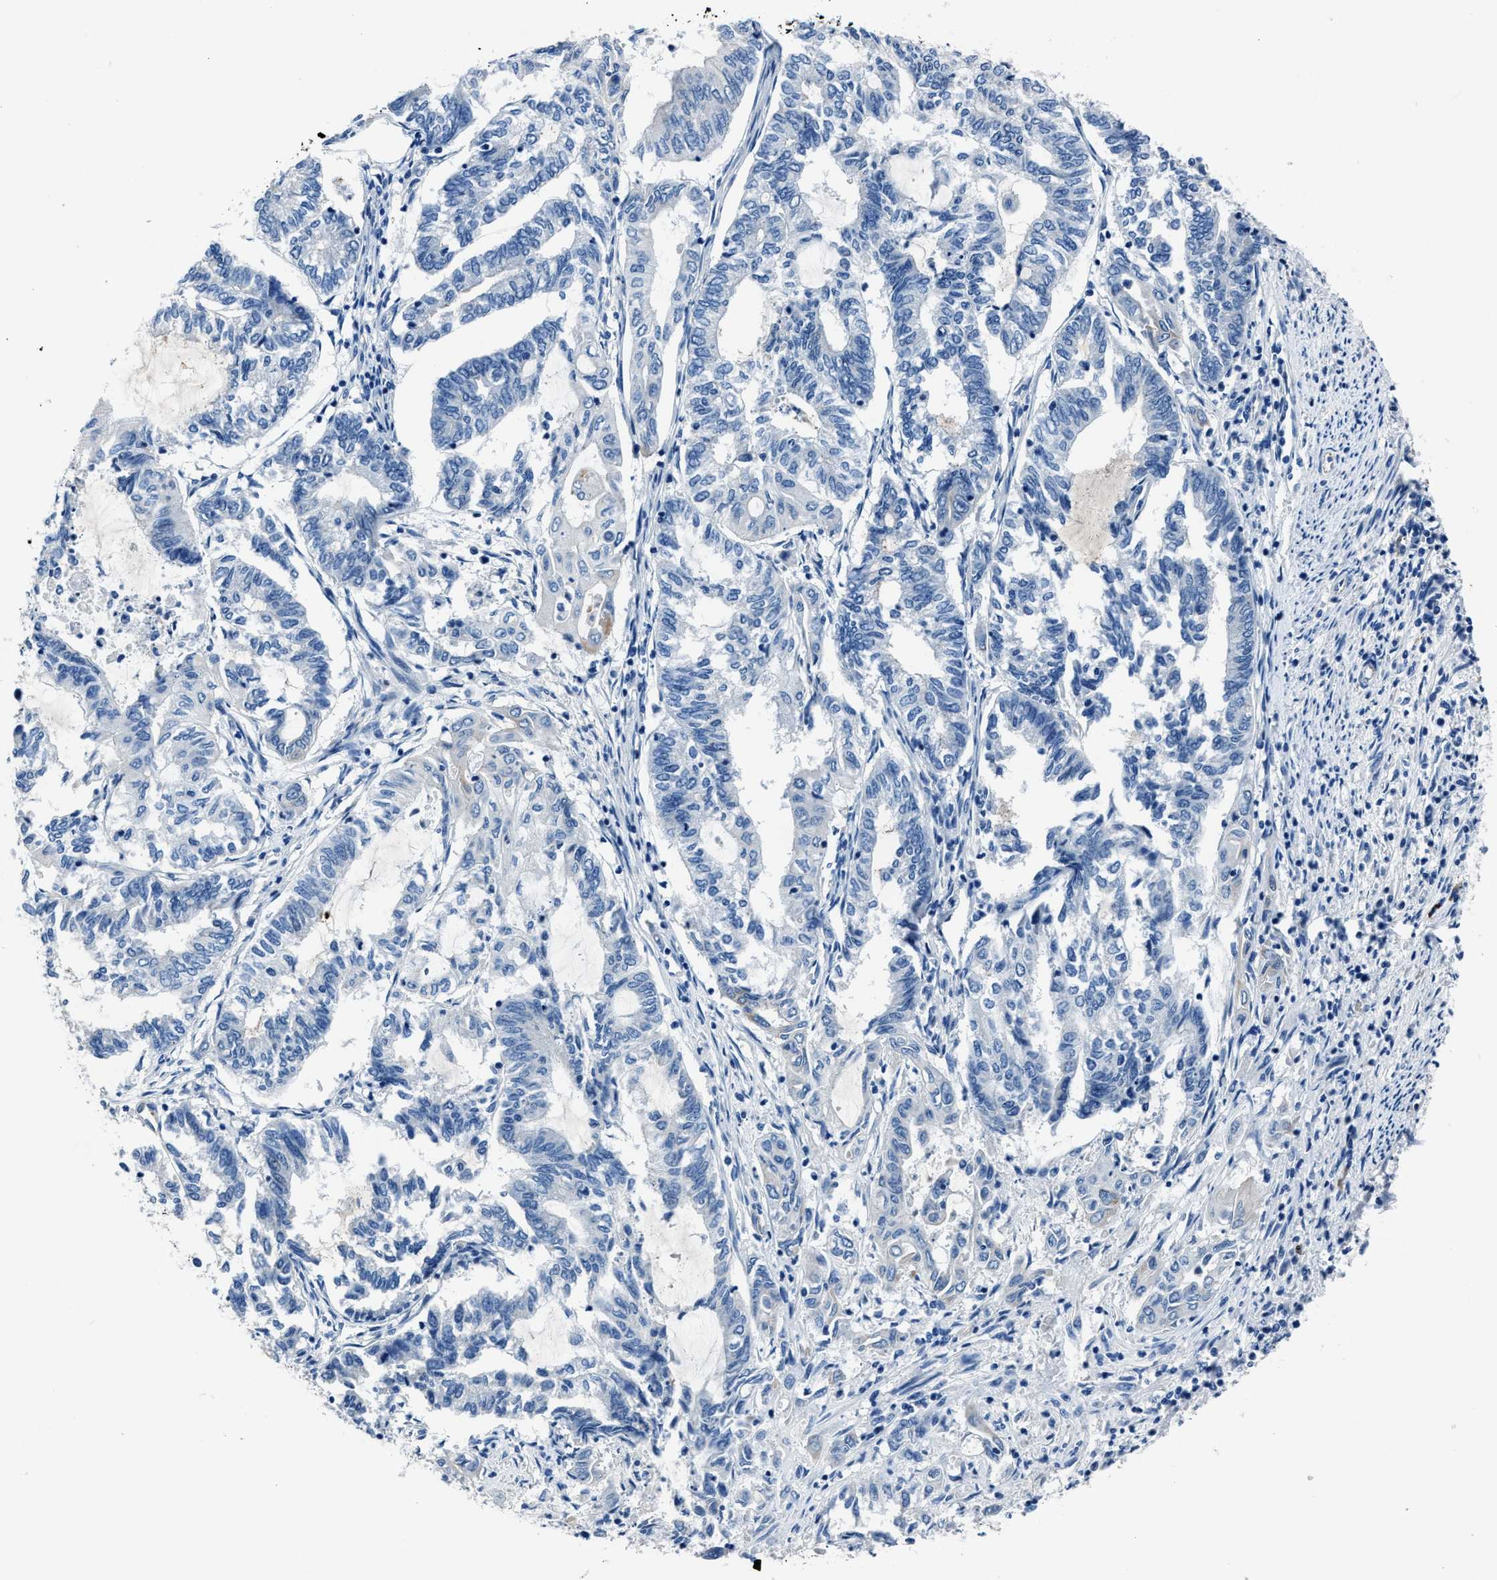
{"staining": {"intensity": "negative", "quantity": "none", "location": "none"}, "tissue": "endometrial cancer", "cell_type": "Tumor cells", "image_type": "cancer", "snomed": [{"axis": "morphology", "description": "Adenocarcinoma, NOS"}, {"axis": "topography", "description": "Uterus"}, {"axis": "topography", "description": "Endometrium"}], "caption": "An immunohistochemistry micrograph of adenocarcinoma (endometrial) is shown. There is no staining in tumor cells of adenocarcinoma (endometrial).", "gene": "NACAD", "patient": {"sex": "female", "age": 70}}